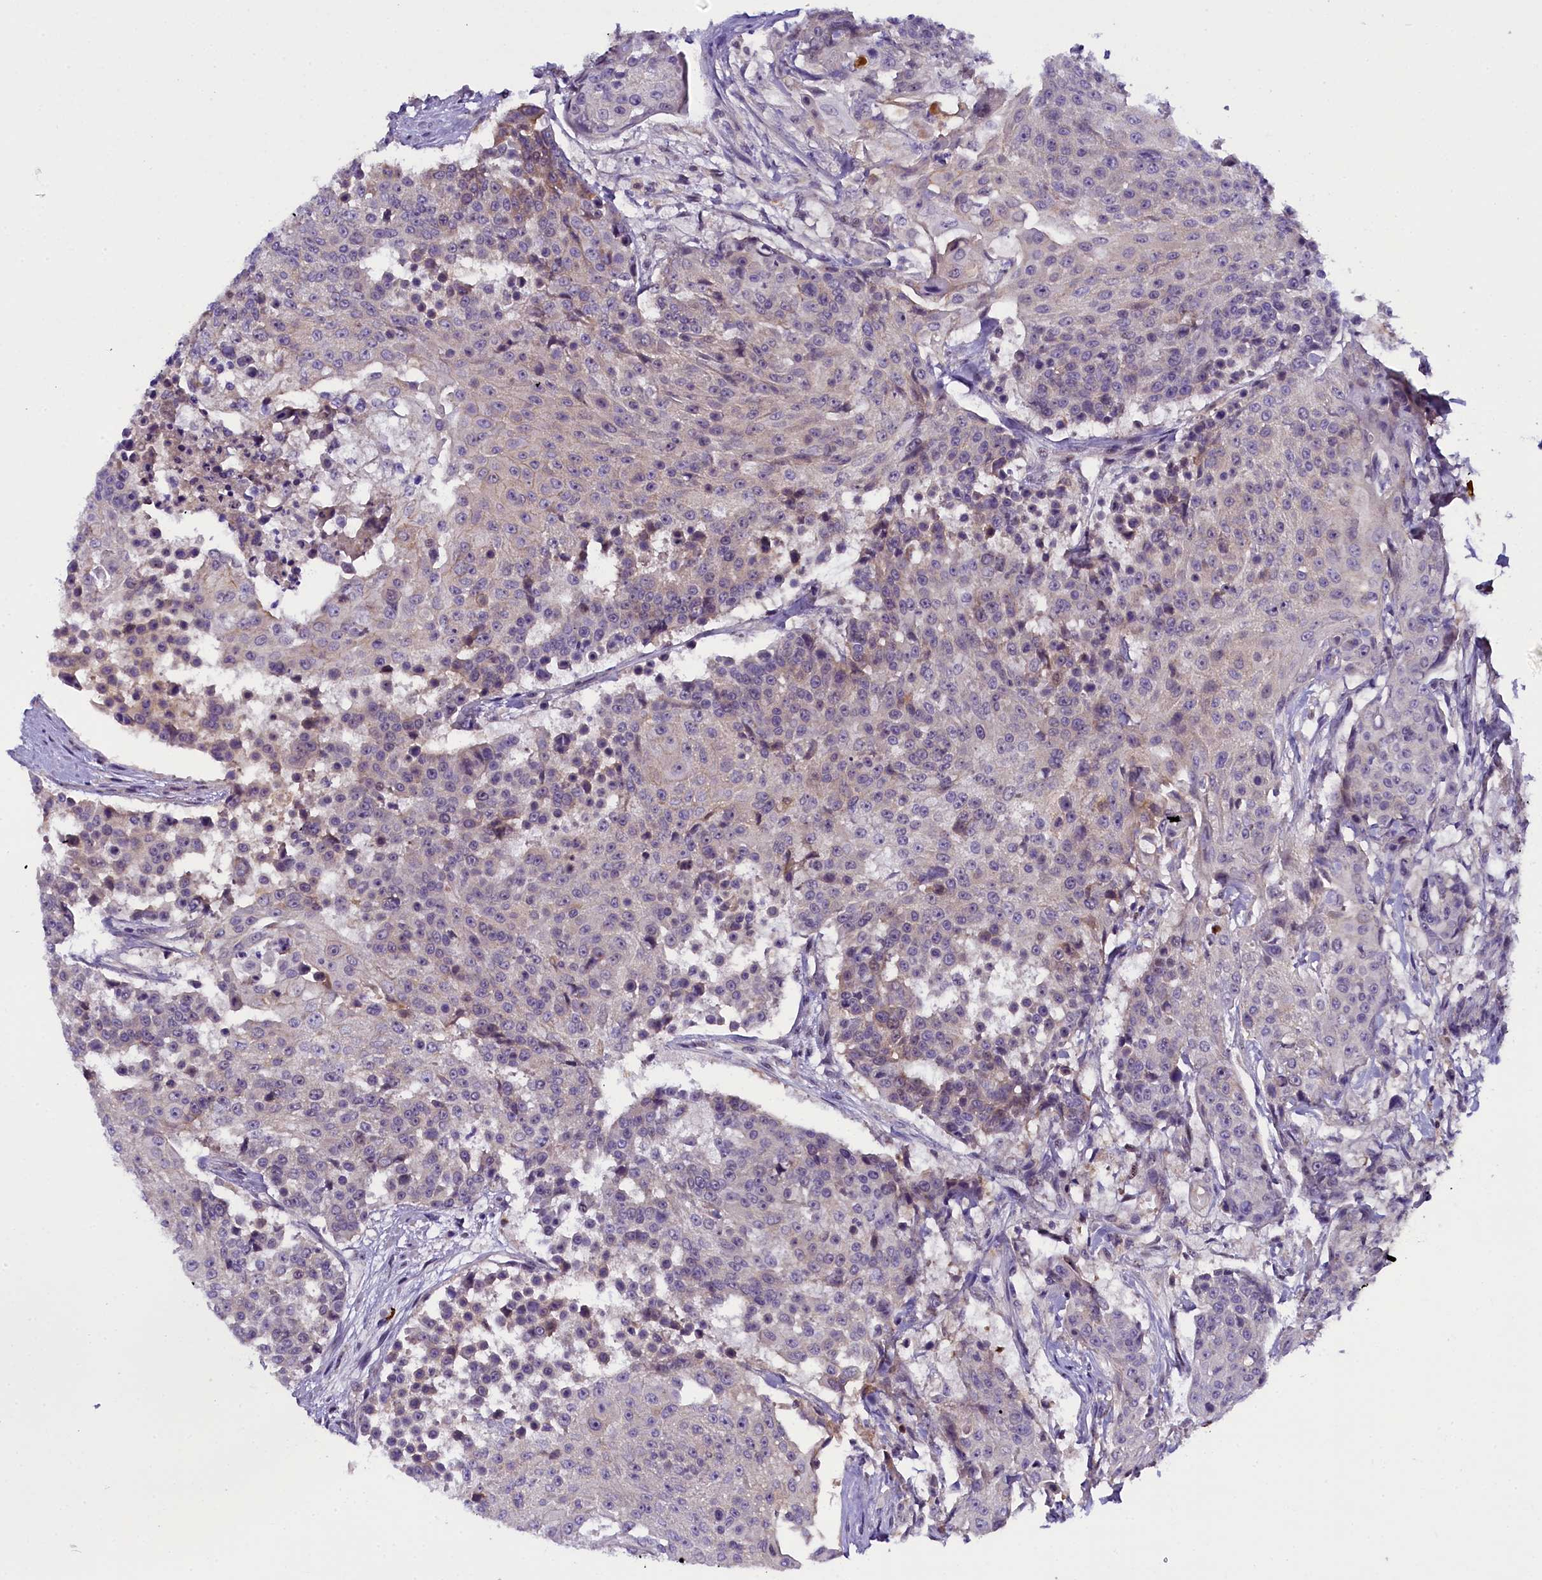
{"staining": {"intensity": "negative", "quantity": "none", "location": "none"}, "tissue": "urothelial cancer", "cell_type": "Tumor cells", "image_type": "cancer", "snomed": [{"axis": "morphology", "description": "Urothelial carcinoma, High grade"}, {"axis": "topography", "description": "Urinary bladder"}], "caption": "Immunohistochemistry (IHC) micrograph of human urothelial cancer stained for a protein (brown), which exhibits no staining in tumor cells.", "gene": "ENKD1", "patient": {"sex": "female", "age": 63}}